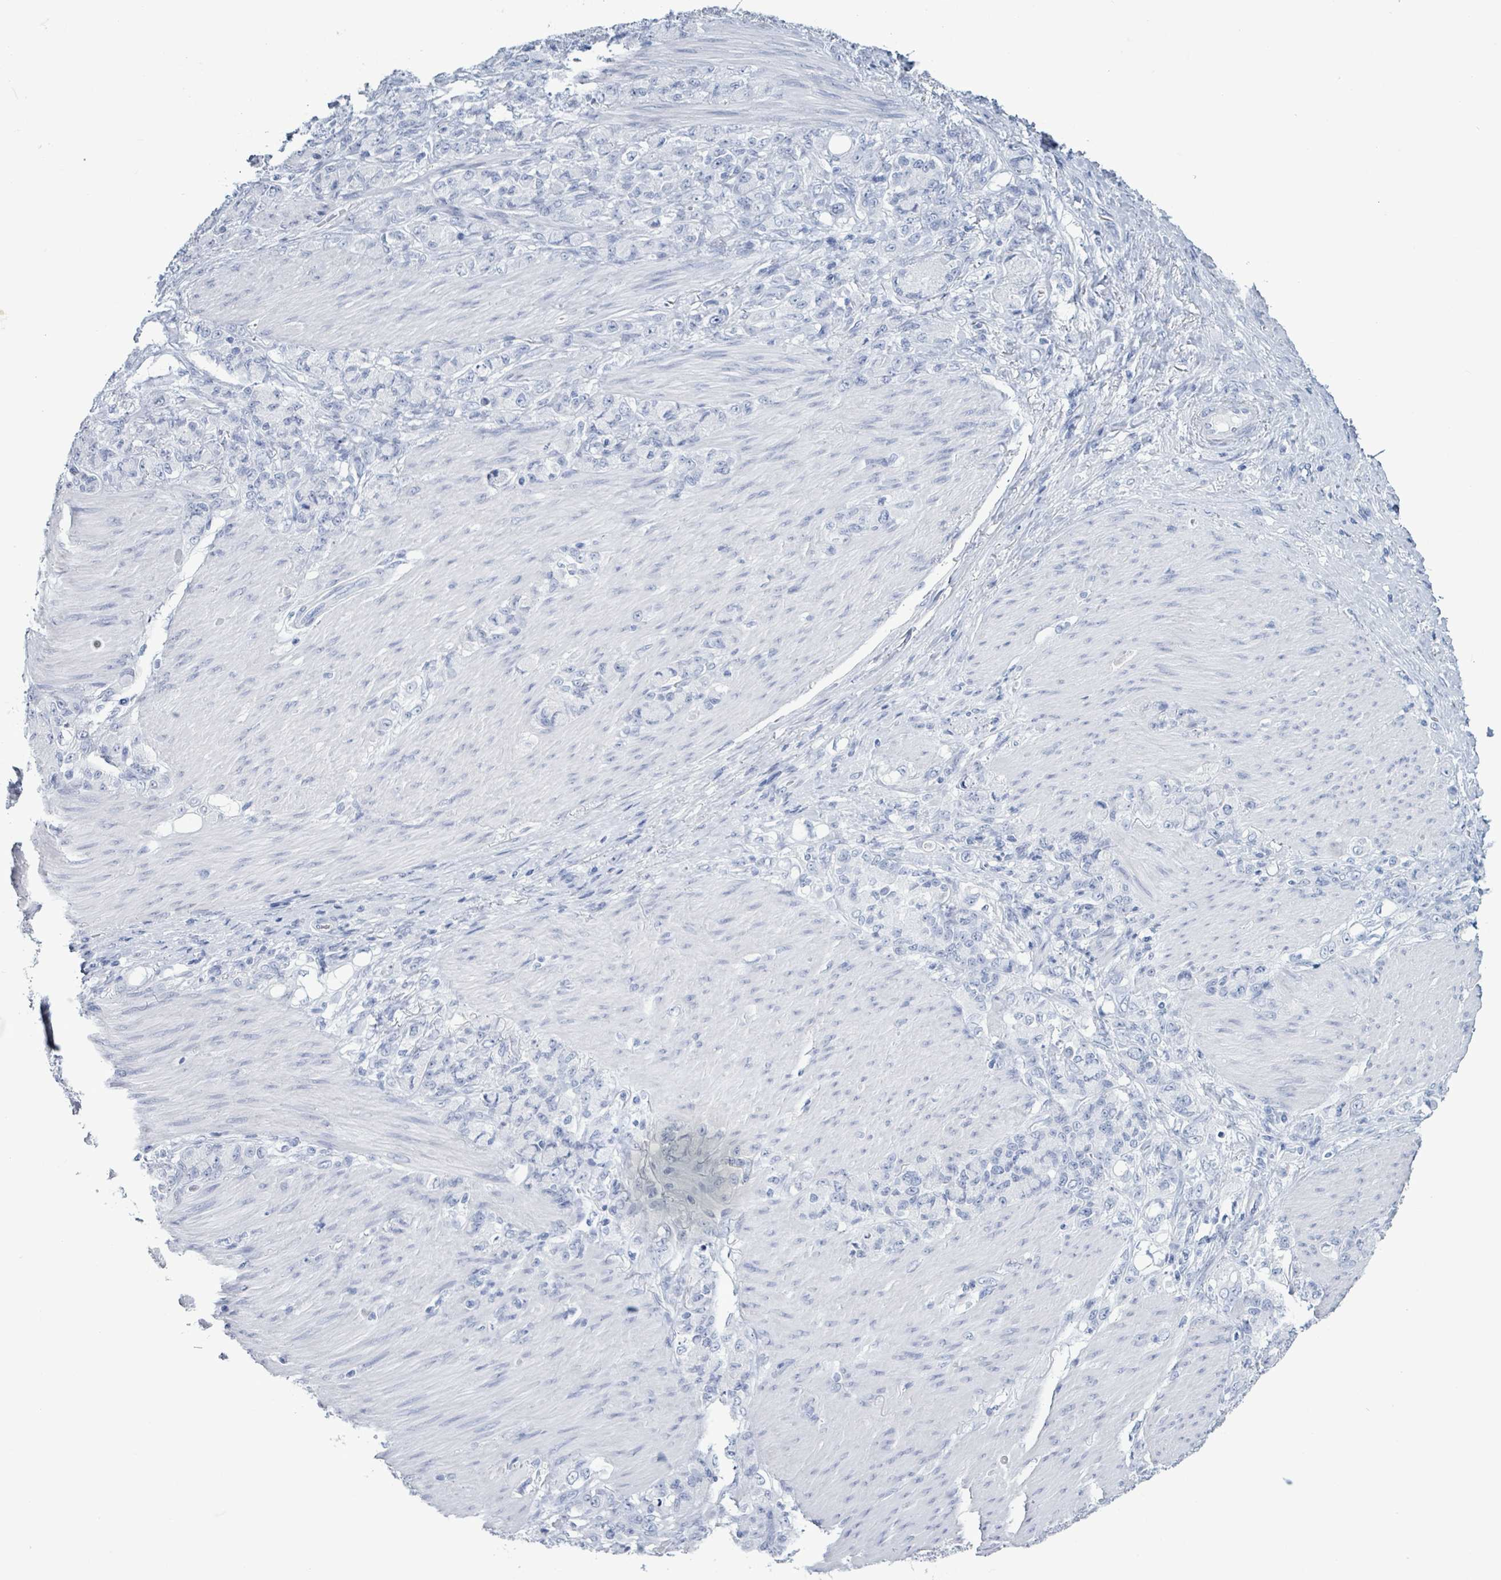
{"staining": {"intensity": "negative", "quantity": "none", "location": "none"}, "tissue": "stomach cancer", "cell_type": "Tumor cells", "image_type": "cancer", "snomed": [{"axis": "morphology", "description": "Normal tissue, NOS"}, {"axis": "morphology", "description": "Adenocarcinoma, NOS"}, {"axis": "topography", "description": "Stomach"}], "caption": "A high-resolution histopathology image shows immunohistochemistry staining of stomach cancer (adenocarcinoma), which reveals no significant staining in tumor cells.", "gene": "NKX2-1", "patient": {"sex": "female", "age": 79}}